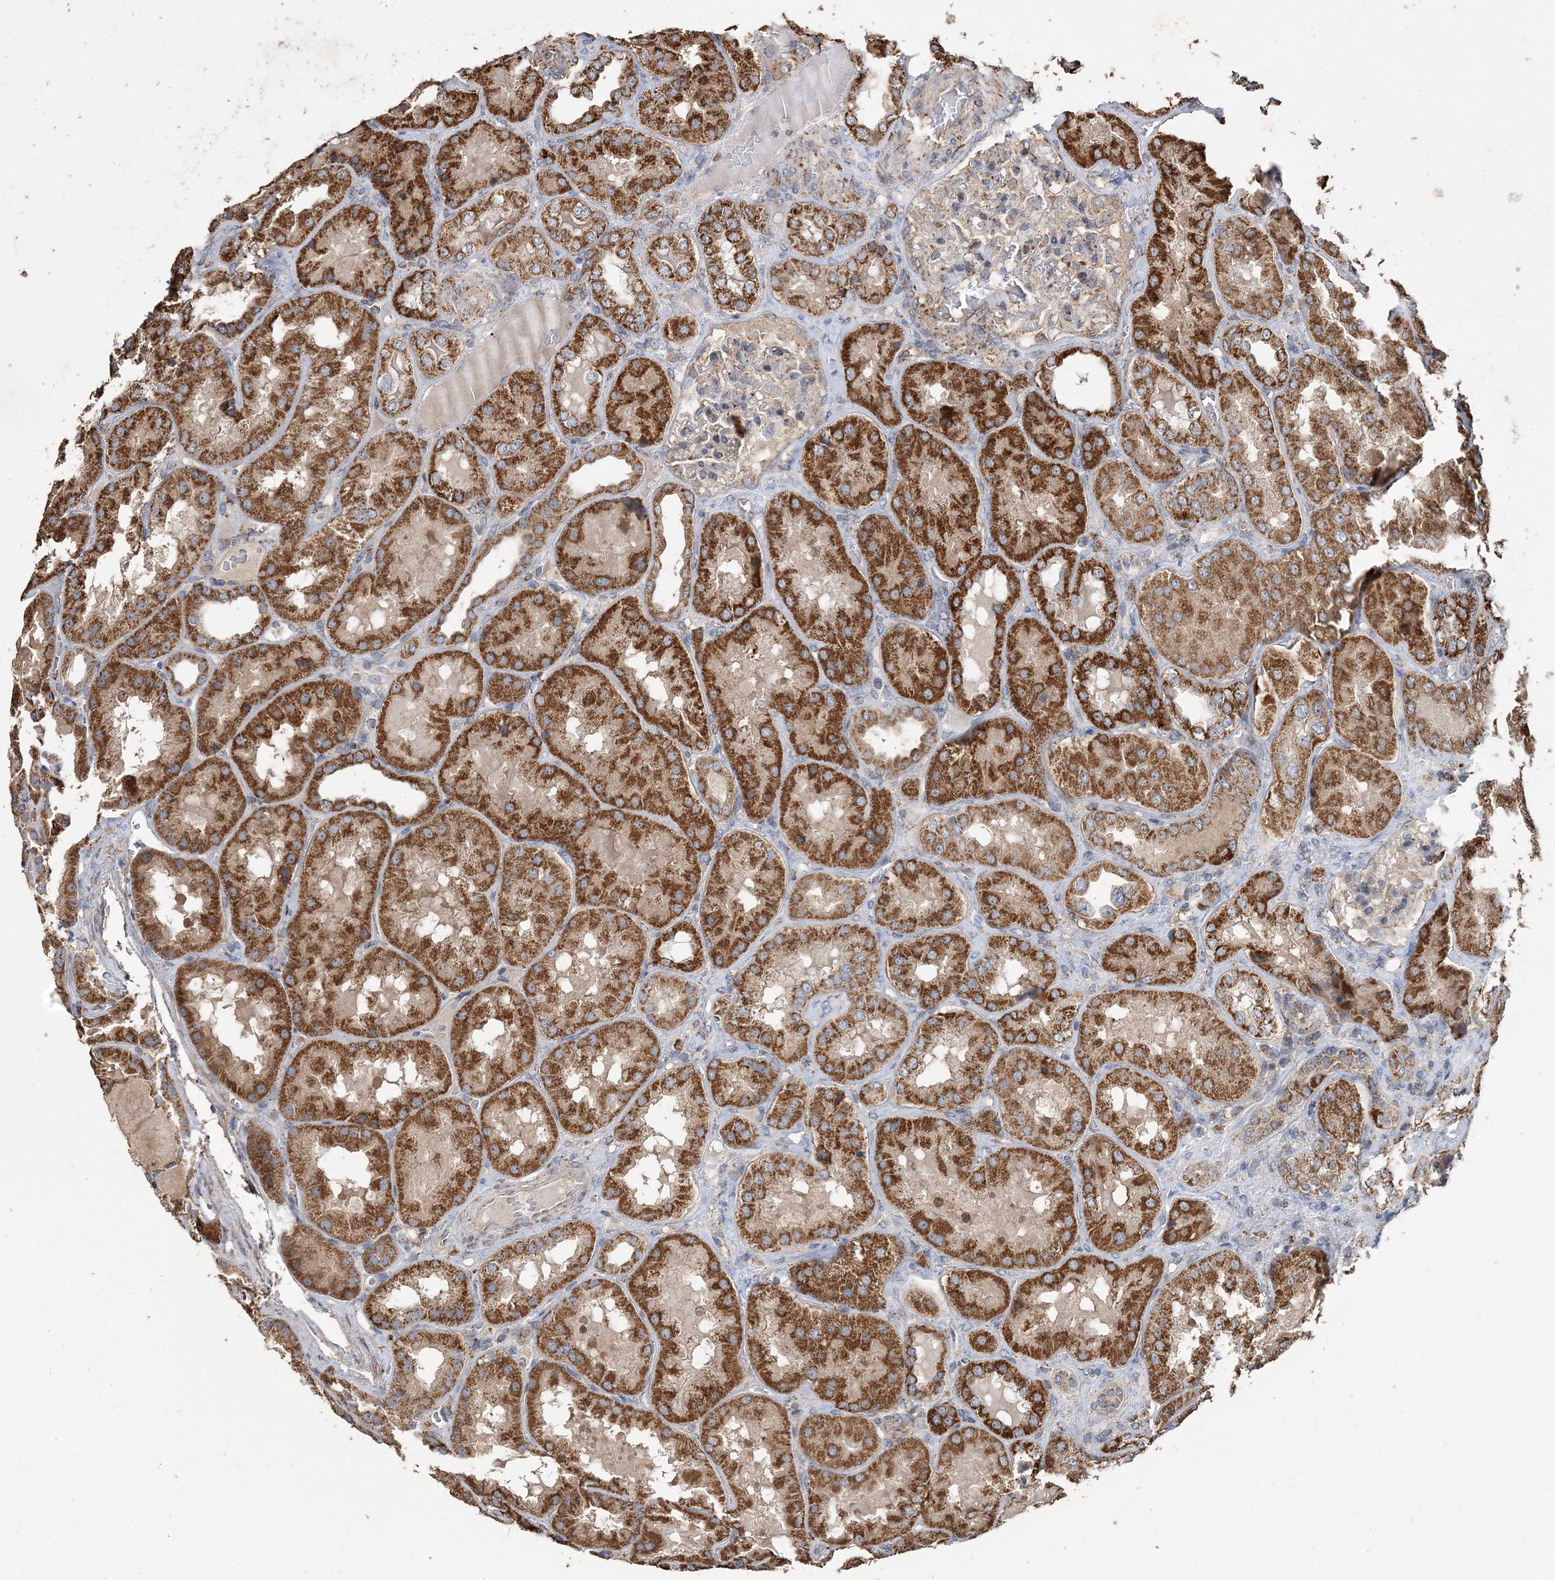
{"staining": {"intensity": "moderate", "quantity": "<25%", "location": "cytoplasmic/membranous"}, "tissue": "kidney", "cell_type": "Cells in glomeruli", "image_type": "normal", "snomed": [{"axis": "morphology", "description": "Normal tissue, NOS"}, {"axis": "topography", "description": "Kidney"}], "caption": "Brown immunohistochemical staining in unremarkable human kidney shows moderate cytoplasmic/membranous expression in approximately <25% of cells in glomeruli. The staining is performed using DAB (3,3'-diaminobenzidine) brown chromogen to label protein expression. The nuclei are counter-stained blue using hematoxylin.", "gene": "POC5", "patient": {"sex": "female", "age": 56}}